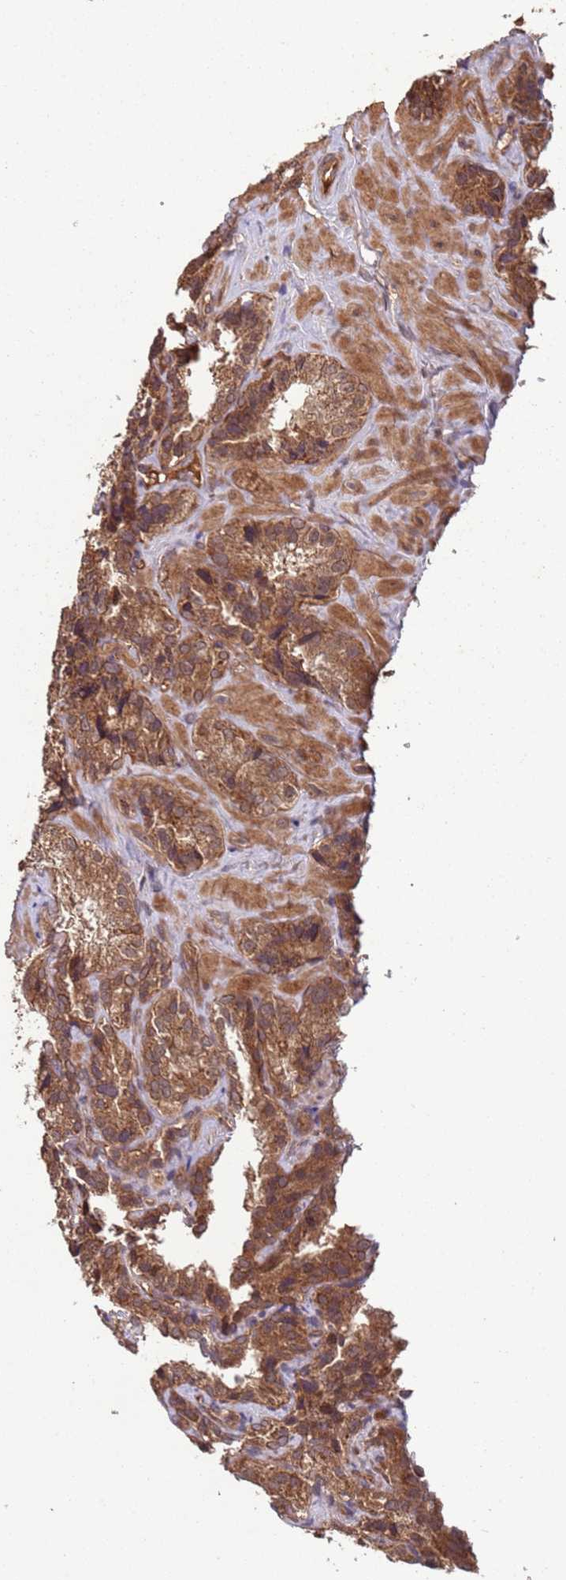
{"staining": {"intensity": "moderate", "quantity": ">75%", "location": "cytoplasmic/membranous"}, "tissue": "seminal vesicle", "cell_type": "Glandular cells", "image_type": "normal", "snomed": [{"axis": "morphology", "description": "Normal tissue, NOS"}, {"axis": "topography", "description": "Seminal veicle"}], "caption": "Moderate cytoplasmic/membranous staining is seen in about >75% of glandular cells in normal seminal vesicle. The protein is stained brown, and the nuclei are stained in blue (DAB (3,3'-diaminobenzidine) IHC with brightfield microscopy, high magnification).", "gene": "ERI1", "patient": {"sex": "male", "age": 58}}